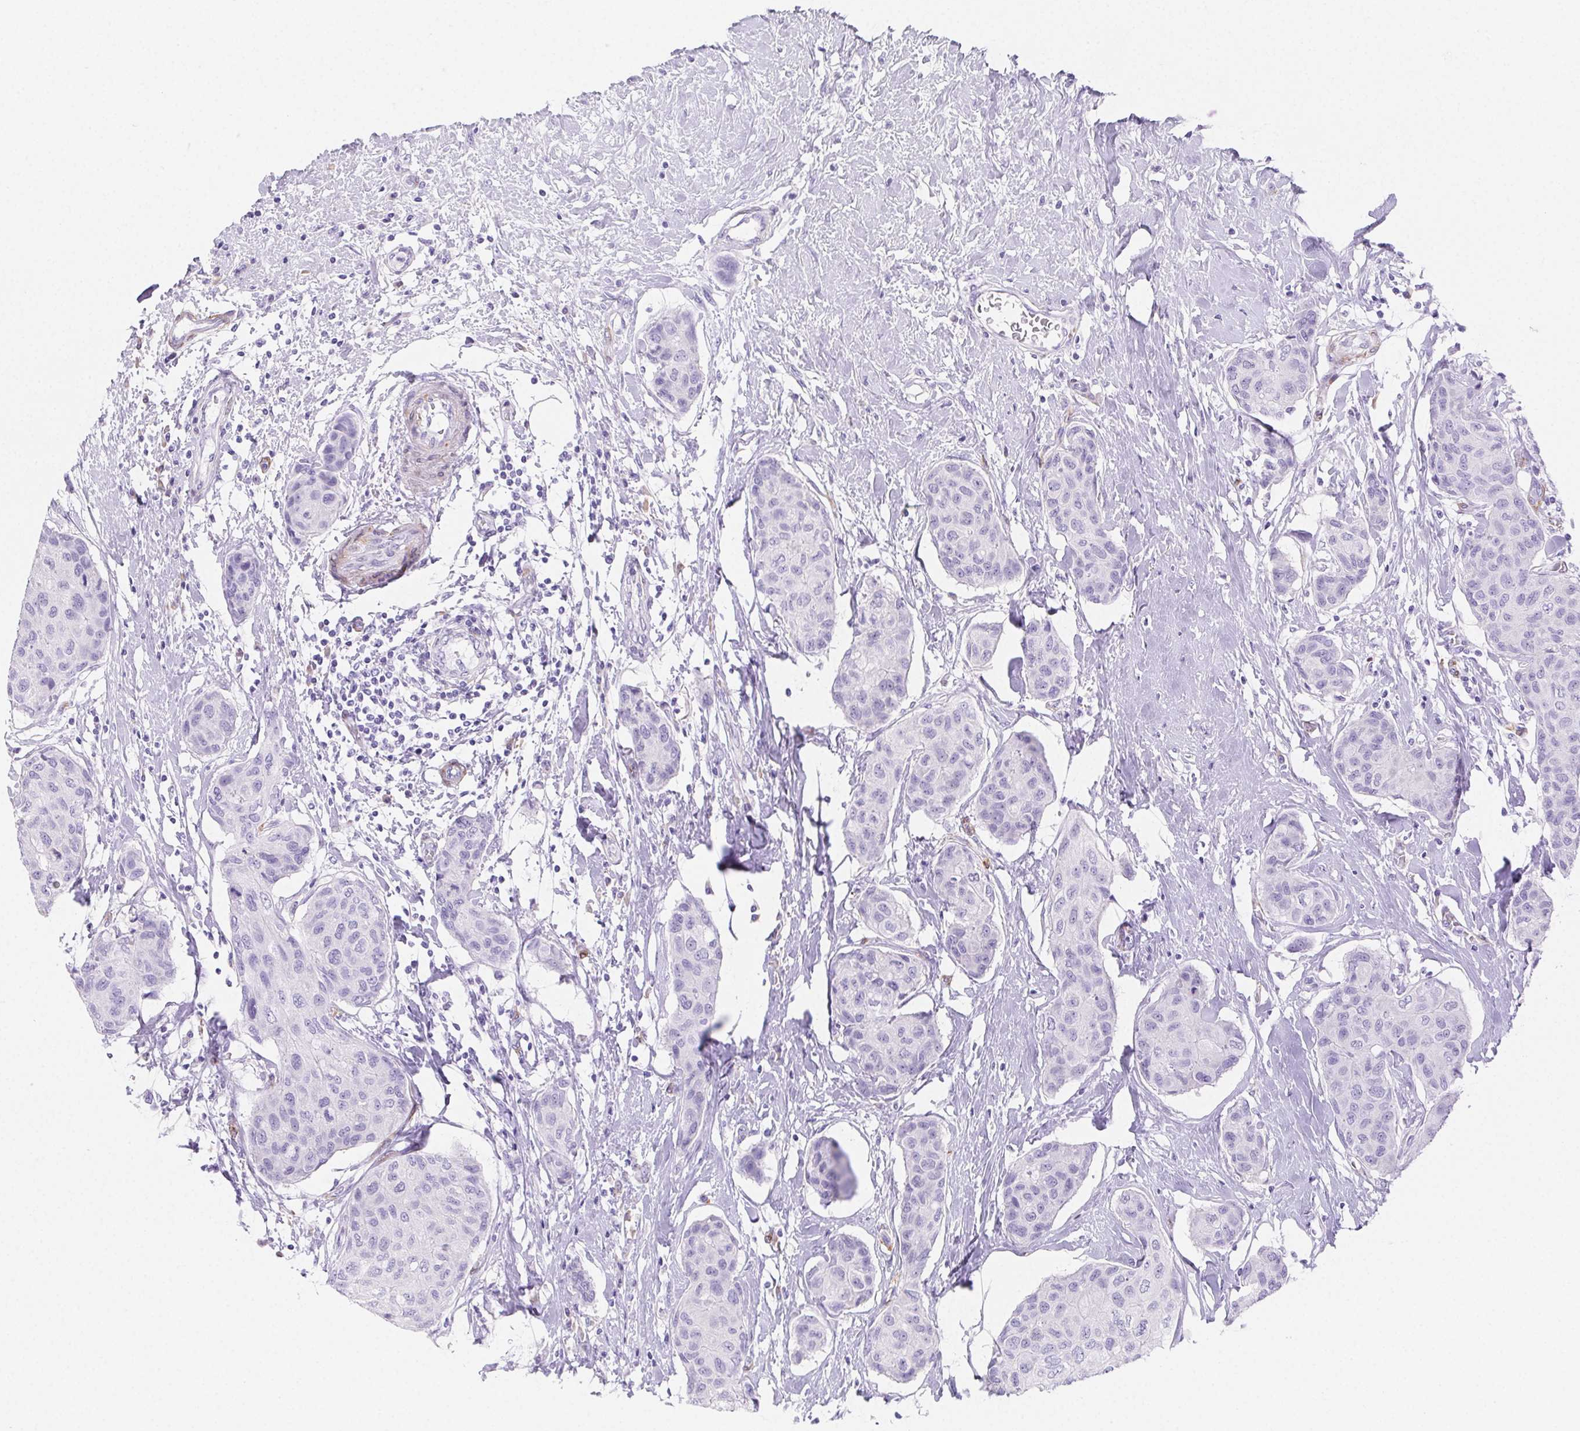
{"staining": {"intensity": "negative", "quantity": "none", "location": "none"}, "tissue": "breast cancer", "cell_type": "Tumor cells", "image_type": "cancer", "snomed": [{"axis": "morphology", "description": "Duct carcinoma"}, {"axis": "topography", "description": "Breast"}], "caption": "An immunohistochemistry histopathology image of breast intraductal carcinoma is shown. There is no staining in tumor cells of breast intraductal carcinoma. (DAB (3,3'-diaminobenzidine) IHC visualized using brightfield microscopy, high magnification).", "gene": "HRC", "patient": {"sex": "female", "age": 80}}